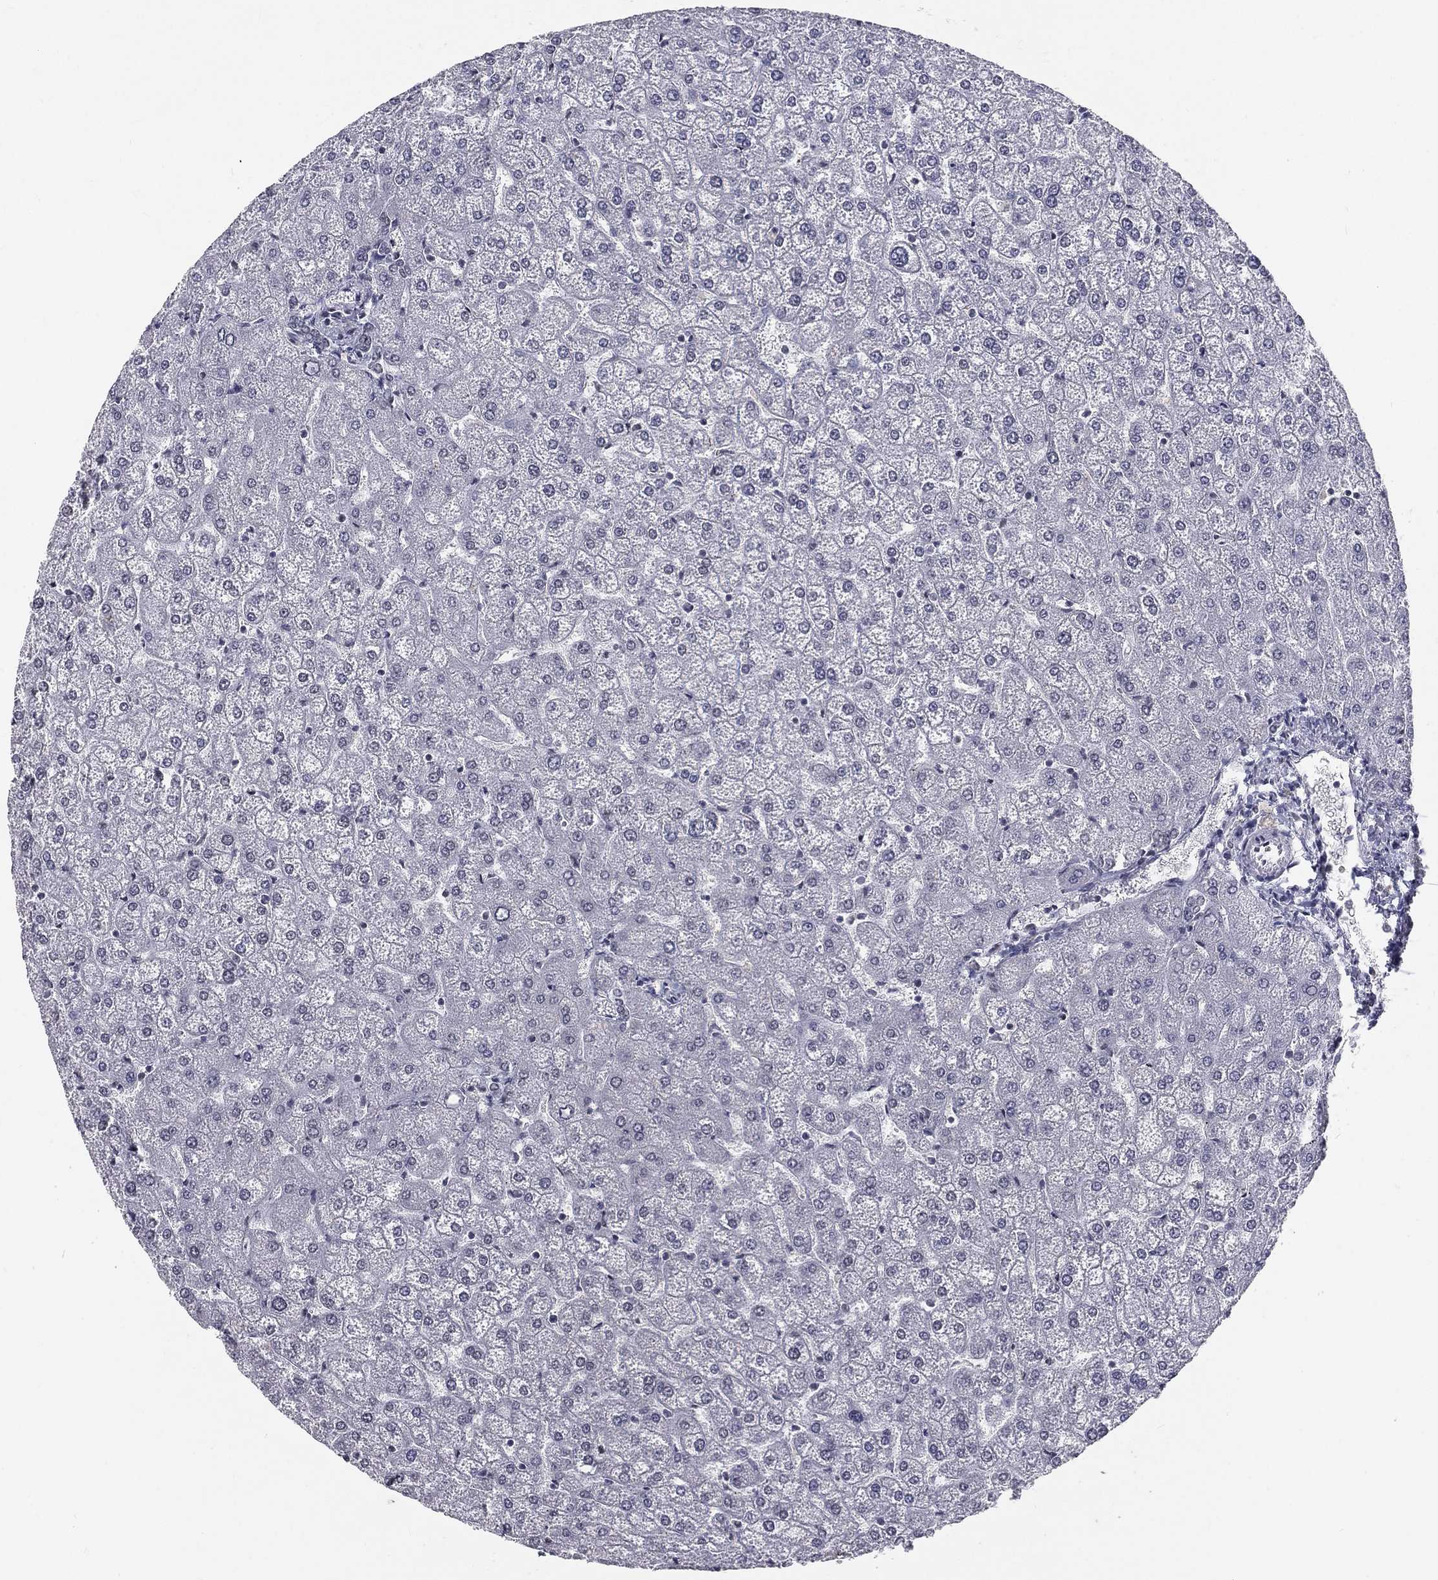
{"staining": {"intensity": "negative", "quantity": "none", "location": "none"}, "tissue": "liver", "cell_type": "Cholangiocytes", "image_type": "normal", "snomed": [{"axis": "morphology", "description": "Normal tissue, NOS"}, {"axis": "topography", "description": "Liver"}], "caption": "Image shows no protein expression in cholangiocytes of normal liver.", "gene": "MORC2", "patient": {"sex": "female", "age": 32}}